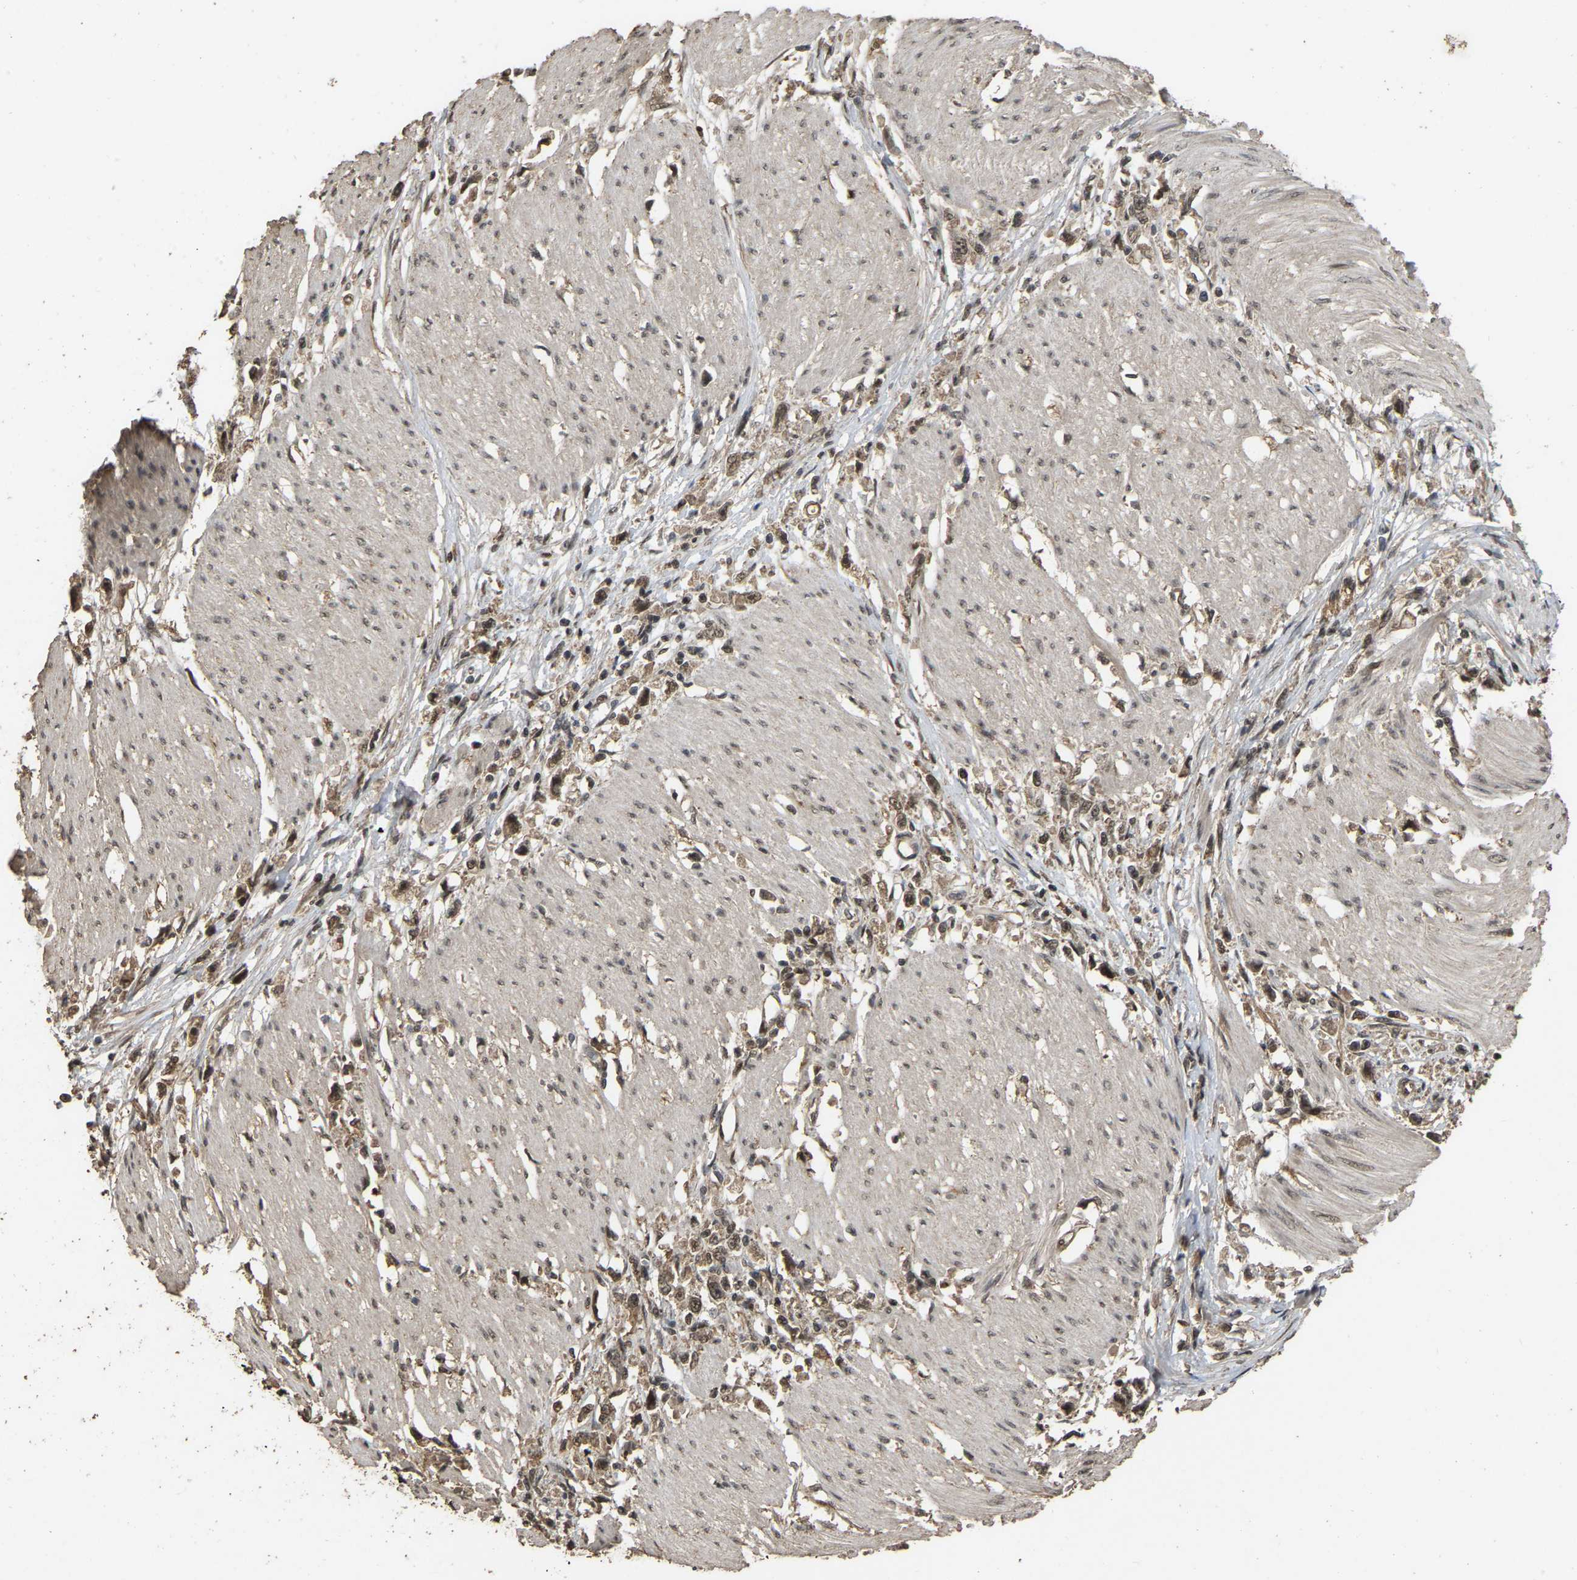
{"staining": {"intensity": "moderate", "quantity": ">75%", "location": "cytoplasmic/membranous,nuclear"}, "tissue": "stomach cancer", "cell_type": "Tumor cells", "image_type": "cancer", "snomed": [{"axis": "morphology", "description": "Adenocarcinoma, NOS"}, {"axis": "topography", "description": "Stomach"}], "caption": "Immunohistochemistry micrograph of human adenocarcinoma (stomach) stained for a protein (brown), which reveals medium levels of moderate cytoplasmic/membranous and nuclear expression in about >75% of tumor cells.", "gene": "ARHGAP23", "patient": {"sex": "female", "age": 59}}